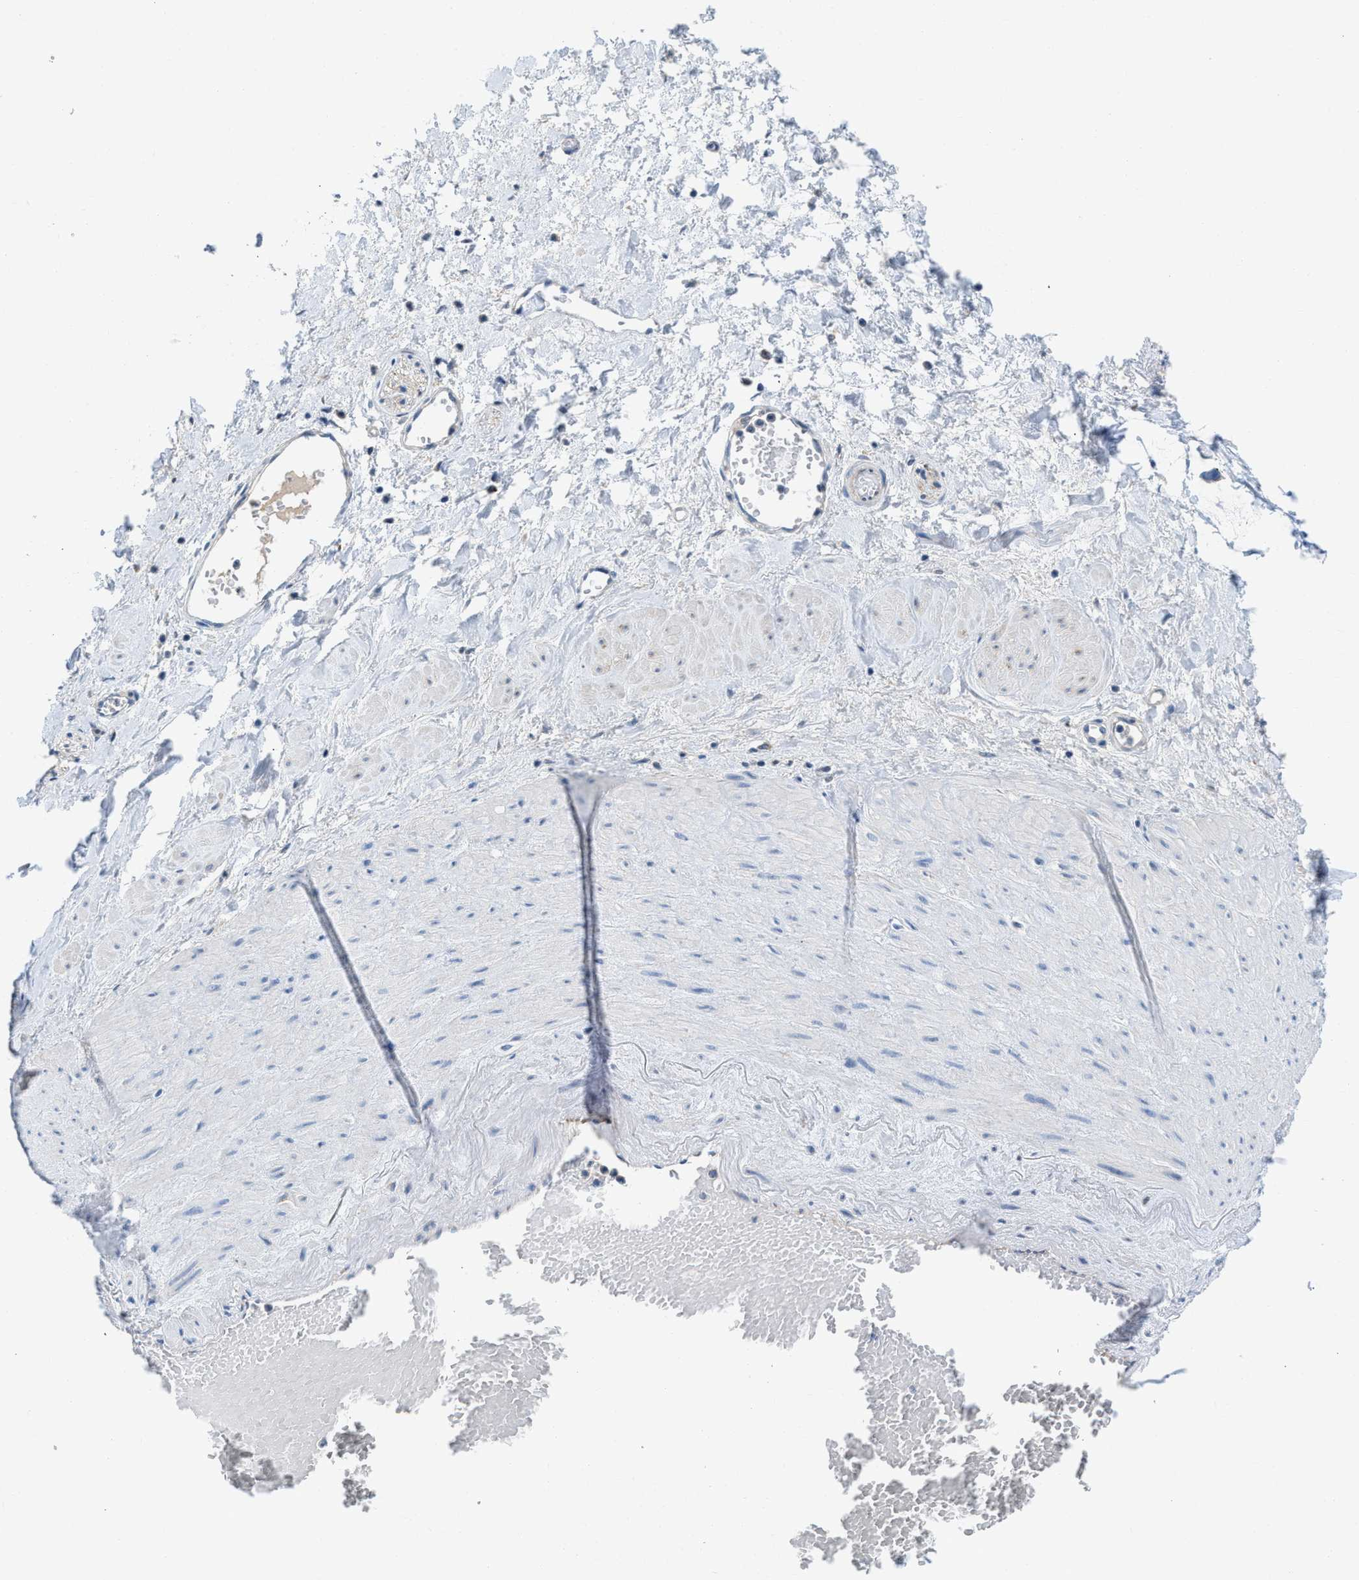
{"staining": {"intensity": "negative", "quantity": "none", "location": "none"}, "tissue": "adipose tissue", "cell_type": "Adipocytes", "image_type": "normal", "snomed": [{"axis": "morphology", "description": "Normal tissue, NOS"}, {"axis": "topography", "description": "Soft tissue"}, {"axis": "topography", "description": "Vascular tissue"}], "caption": "Immunohistochemistry (IHC) histopathology image of benign adipose tissue: human adipose tissue stained with DAB (3,3'-diaminobenzidine) exhibits no significant protein expression in adipocytes. Brightfield microscopy of immunohistochemistry (IHC) stained with DAB (brown) and hematoxylin (blue), captured at high magnification.", "gene": "BNC2", "patient": {"sex": "female", "age": 35}}